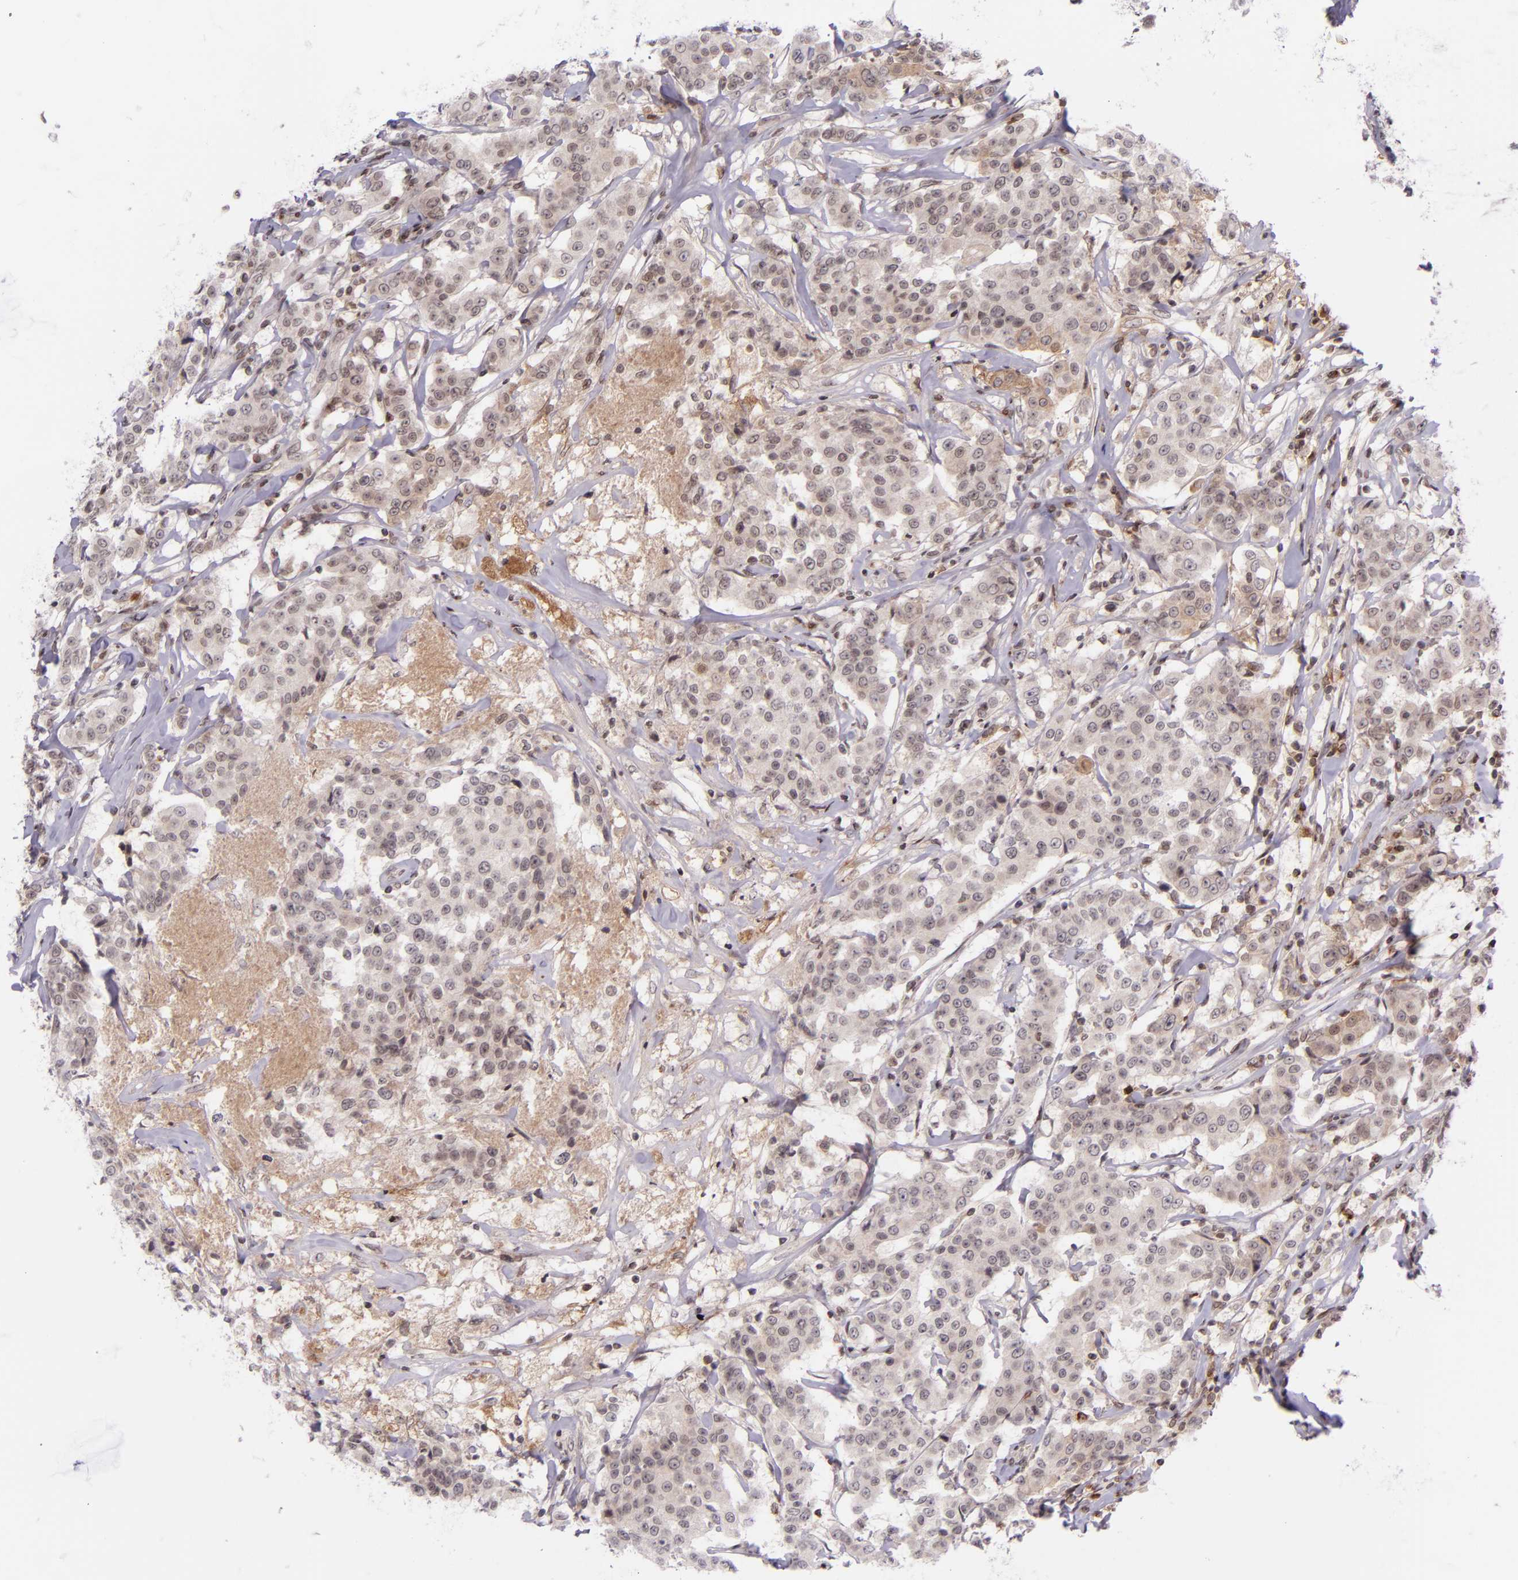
{"staining": {"intensity": "weak", "quantity": ">75%", "location": "cytoplasmic/membranous"}, "tissue": "breast cancer", "cell_type": "Tumor cells", "image_type": "cancer", "snomed": [{"axis": "morphology", "description": "Duct carcinoma"}, {"axis": "topography", "description": "Breast"}], "caption": "High-magnification brightfield microscopy of breast cancer stained with DAB (3,3'-diaminobenzidine) (brown) and counterstained with hematoxylin (blue). tumor cells exhibit weak cytoplasmic/membranous staining is present in about>75% of cells.", "gene": "SELL", "patient": {"sex": "female", "age": 27}}